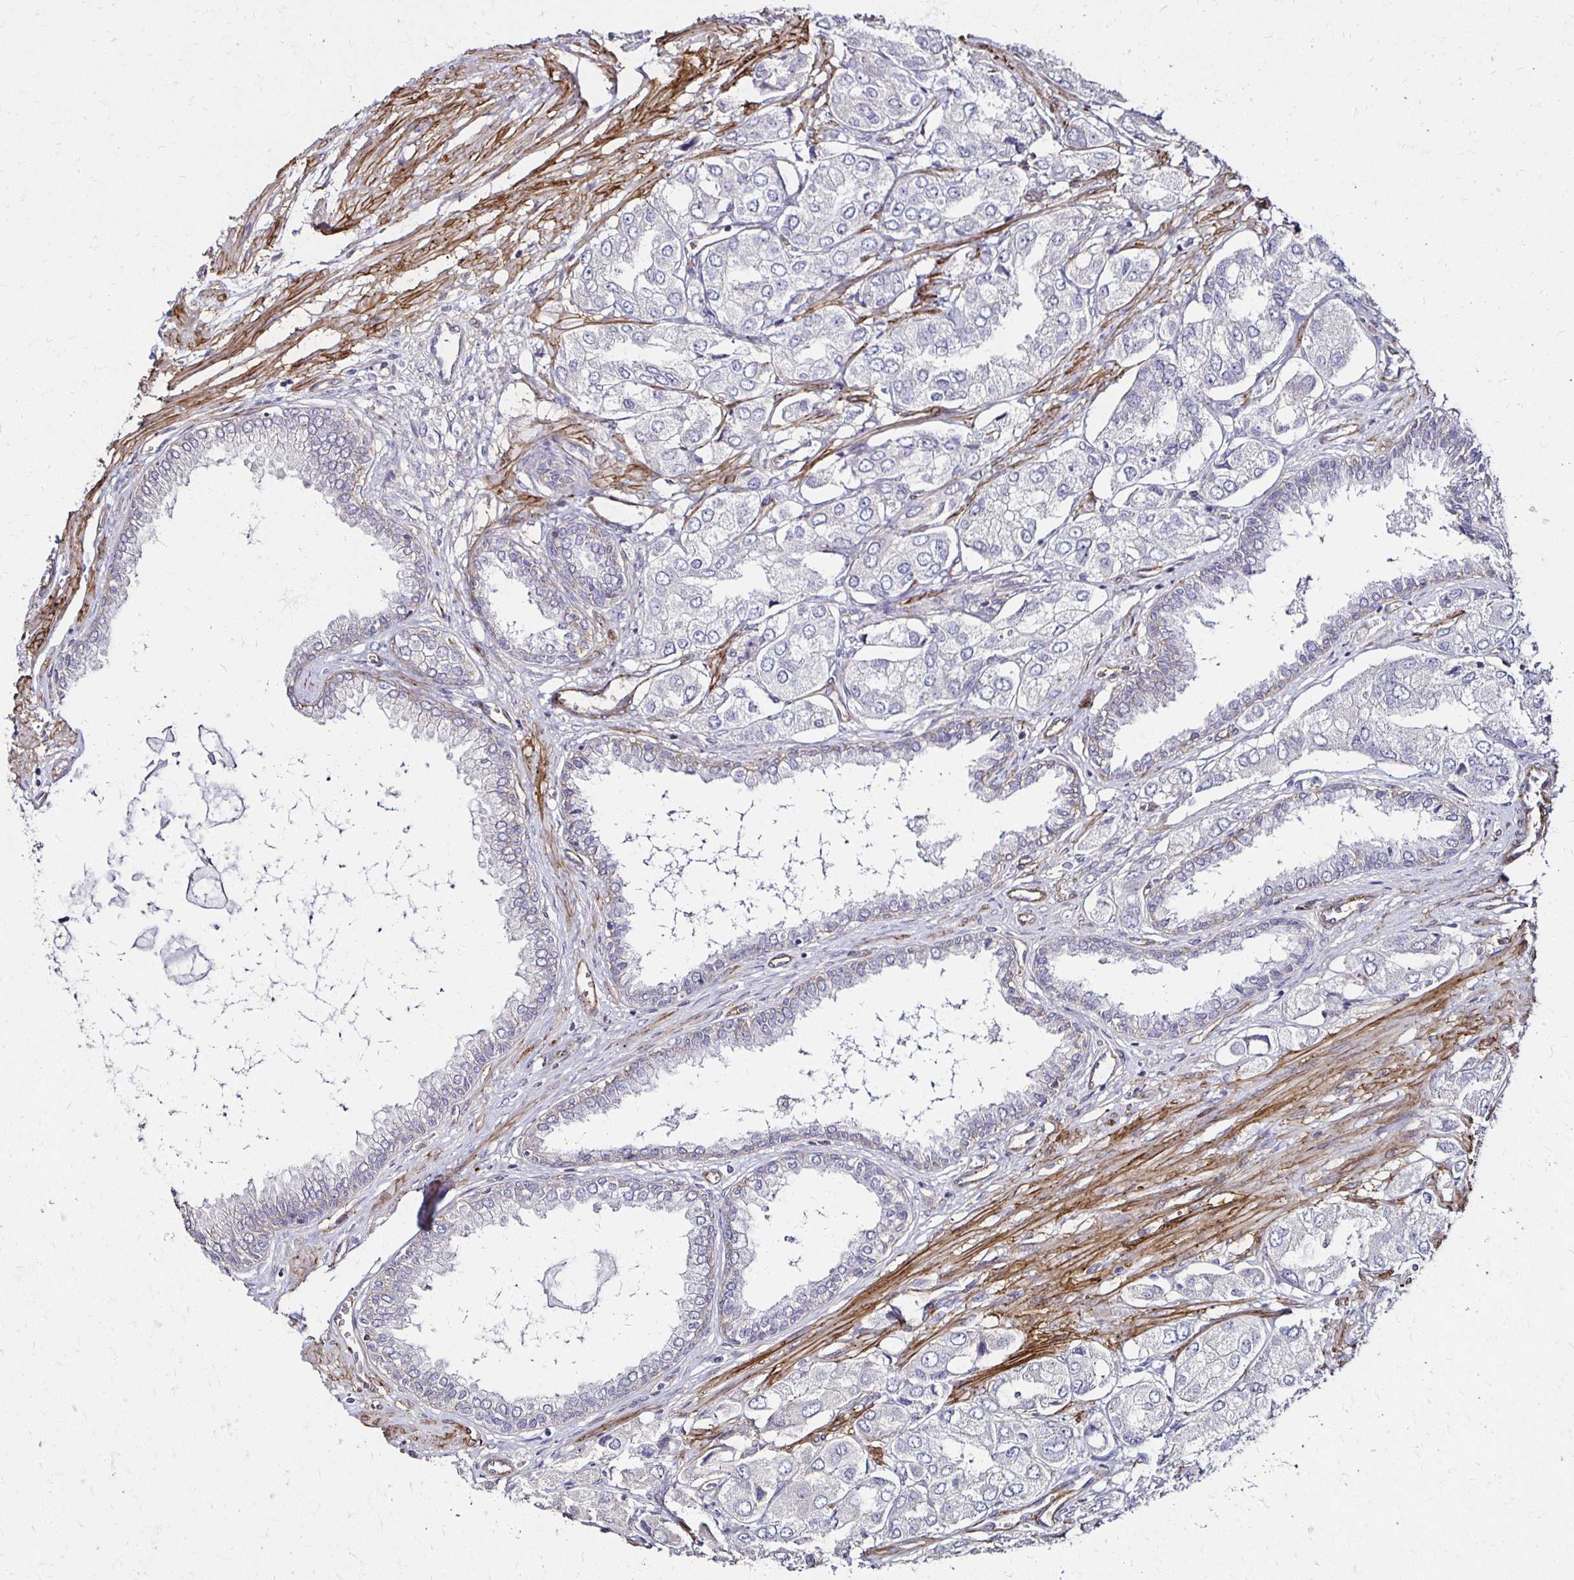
{"staining": {"intensity": "negative", "quantity": "none", "location": "none"}, "tissue": "prostate cancer", "cell_type": "Tumor cells", "image_type": "cancer", "snomed": [{"axis": "morphology", "description": "Adenocarcinoma, Low grade"}, {"axis": "topography", "description": "Prostate"}], "caption": "This is an IHC micrograph of prostate cancer. There is no expression in tumor cells.", "gene": "ITGB1", "patient": {"sex": "male", "age": 69}}